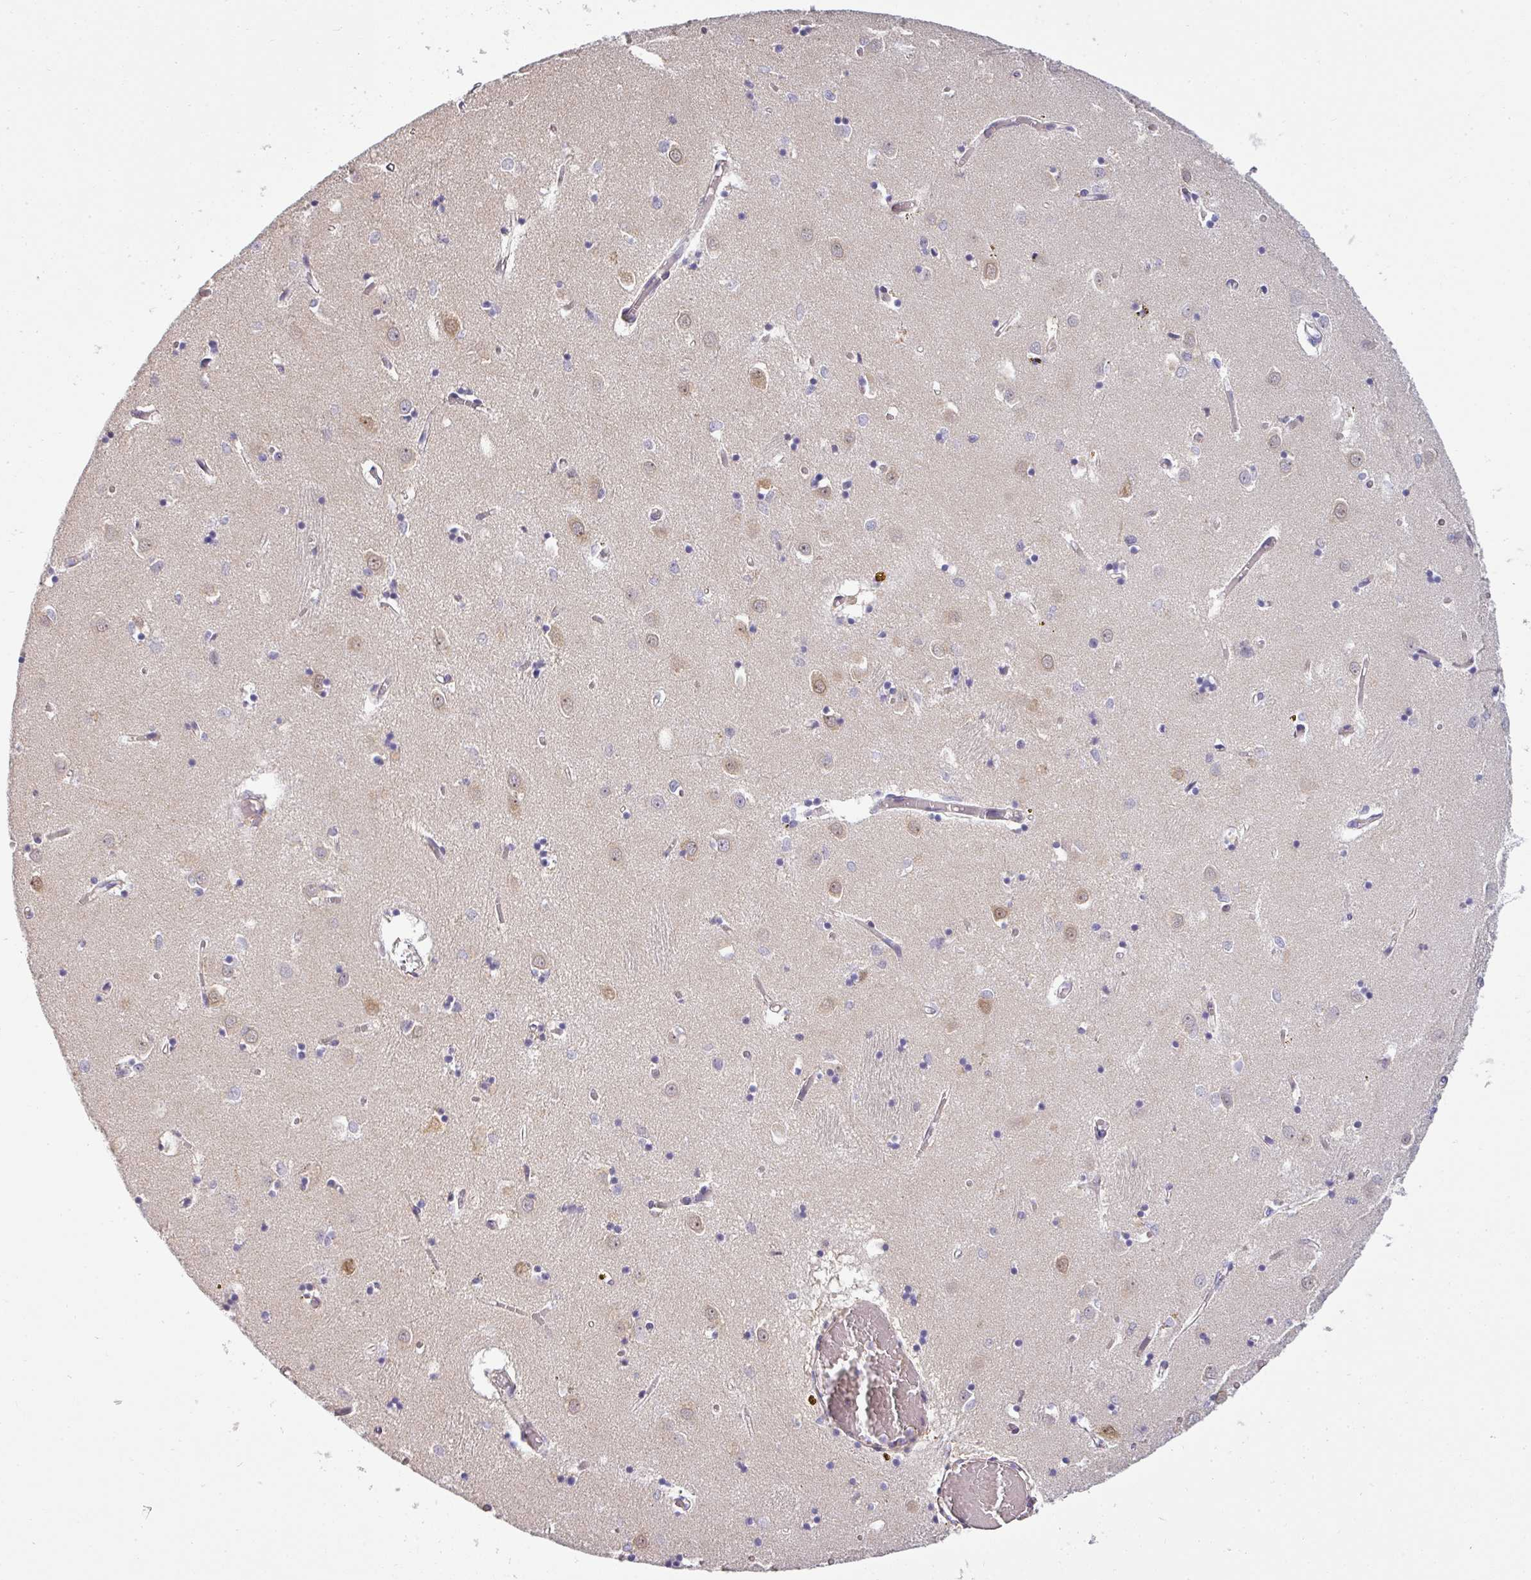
{"staining": {"intensity": "negative", "quantity": "none", "location": "none"}, "tissue": "caudate", "cell_type": "Glial cells", "image_type": "normal", "snomed": [{"axis": "morphology", "description": "Normal tissue, NOS"}, {"axis": "topography", "description": "Lateral ventricle wall"}], "caption": "Glial cells show no significant positivity in normal caudate.", "gene": "ZNF835", "patient": {"sex": "male", "age": 70}}